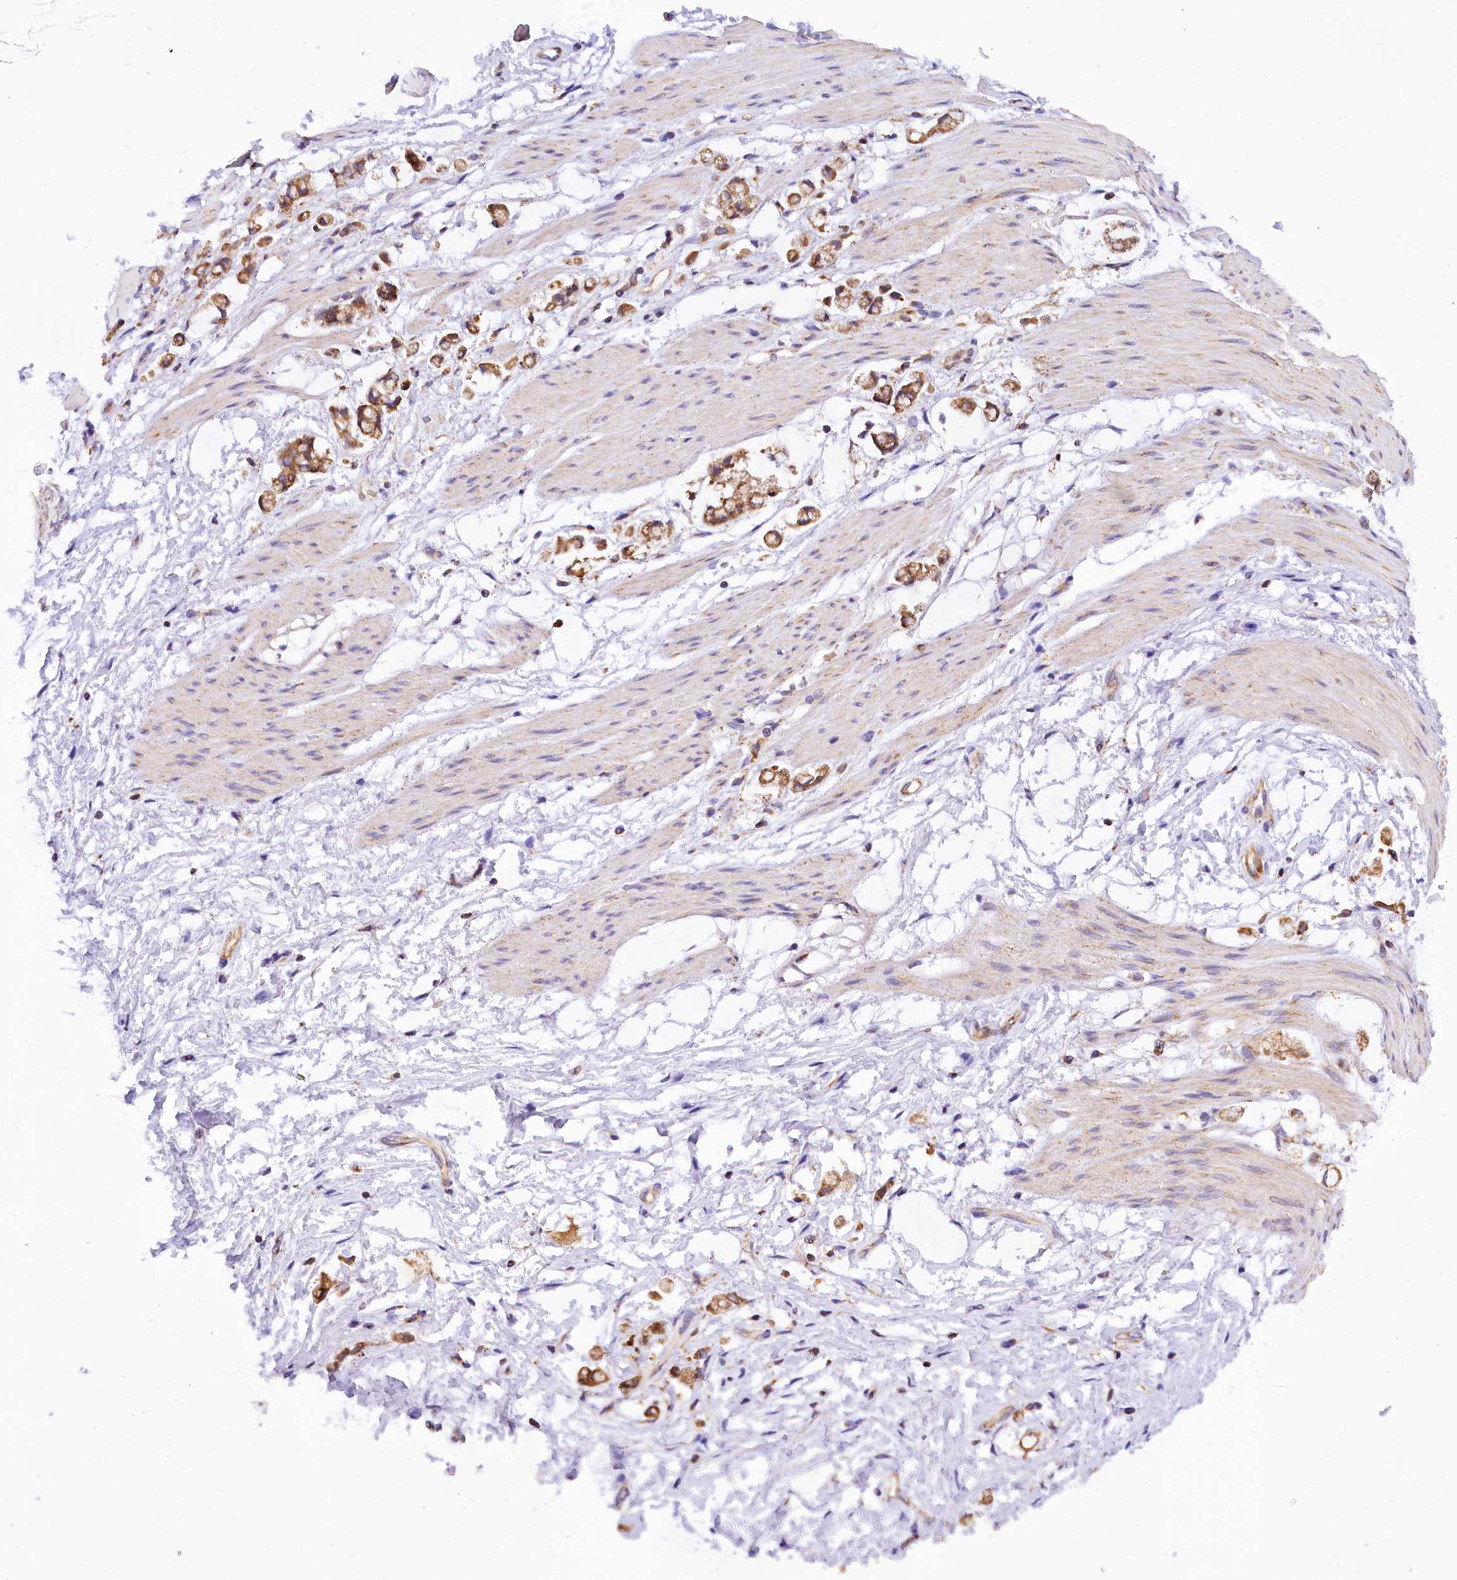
{"staining": {"intensity": "moderate", "quantity": ">75%", "location": "cytoplasmic/membranous"}, "tissue": "stomach cancer", "cell_type": "Tumor cells", "image_type": "cancer", "snomed": [{"axis": "morphology", "description": "Adenocarcinoma, NOS"}, {"axis": "topography", "description": "Stomach"}], "caption": "Brown immunohistochemical staining in stomach cancer reveals moderate cytoplasmic/membranous staining in approximately >75% of tumor cells.", "gene": "TASOR2", "patient": {"sex": "female", "age": 60}}